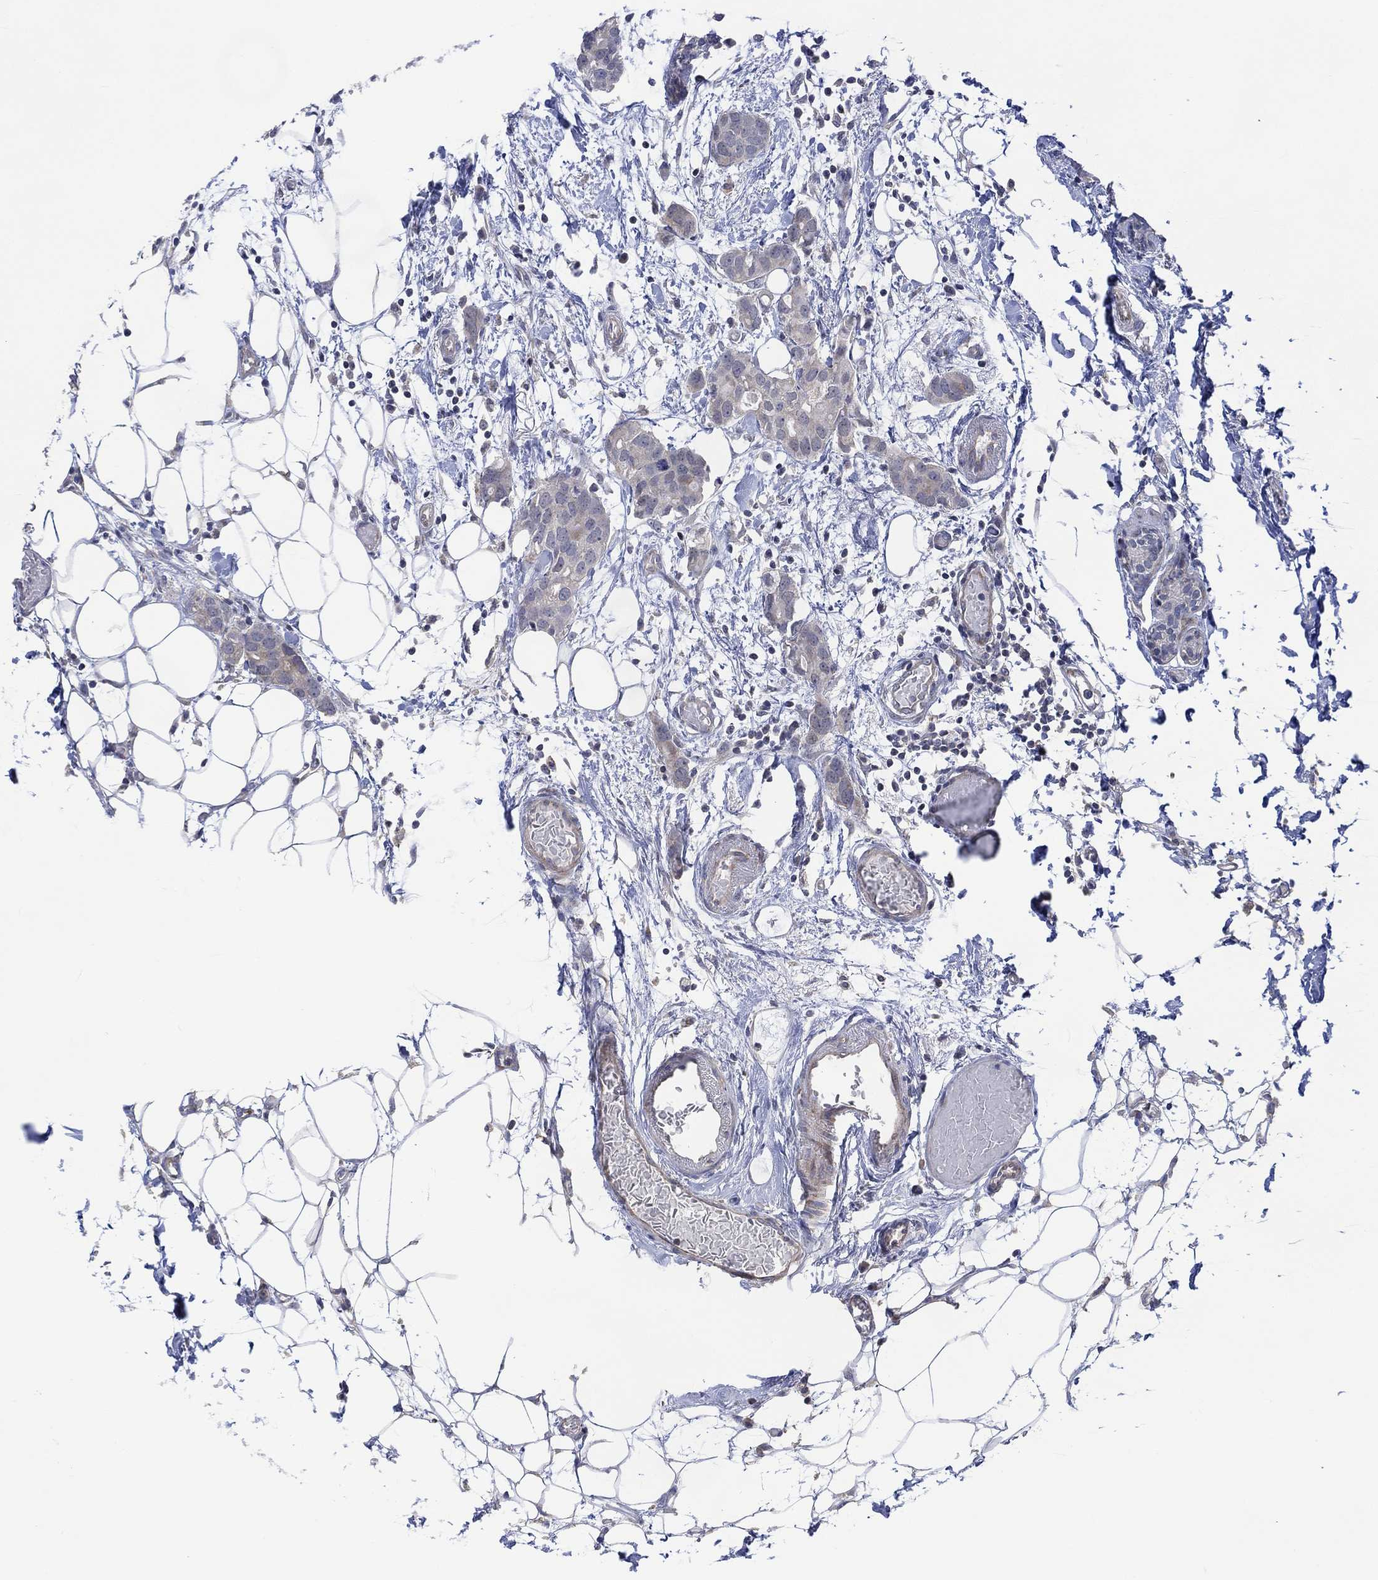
{"staining": {"intensity": "negative", "quantity": "none", "location": "none"}, "tissue": "breast cancer", "cell_type": "Tumor cells", "image_type": "cancer", "snomed": [{"axis": "morphology", "description": "Duct carcinoma"}, {"axis": "topography", "description": "Breast"}], "caption": "Immunohistochemistry of breast cancer (invasive ductal carcinoma) exhibits no staining in tumor cells.", "gene": "SLC48A1", "patient": {"sex": "female", "age": 83}}